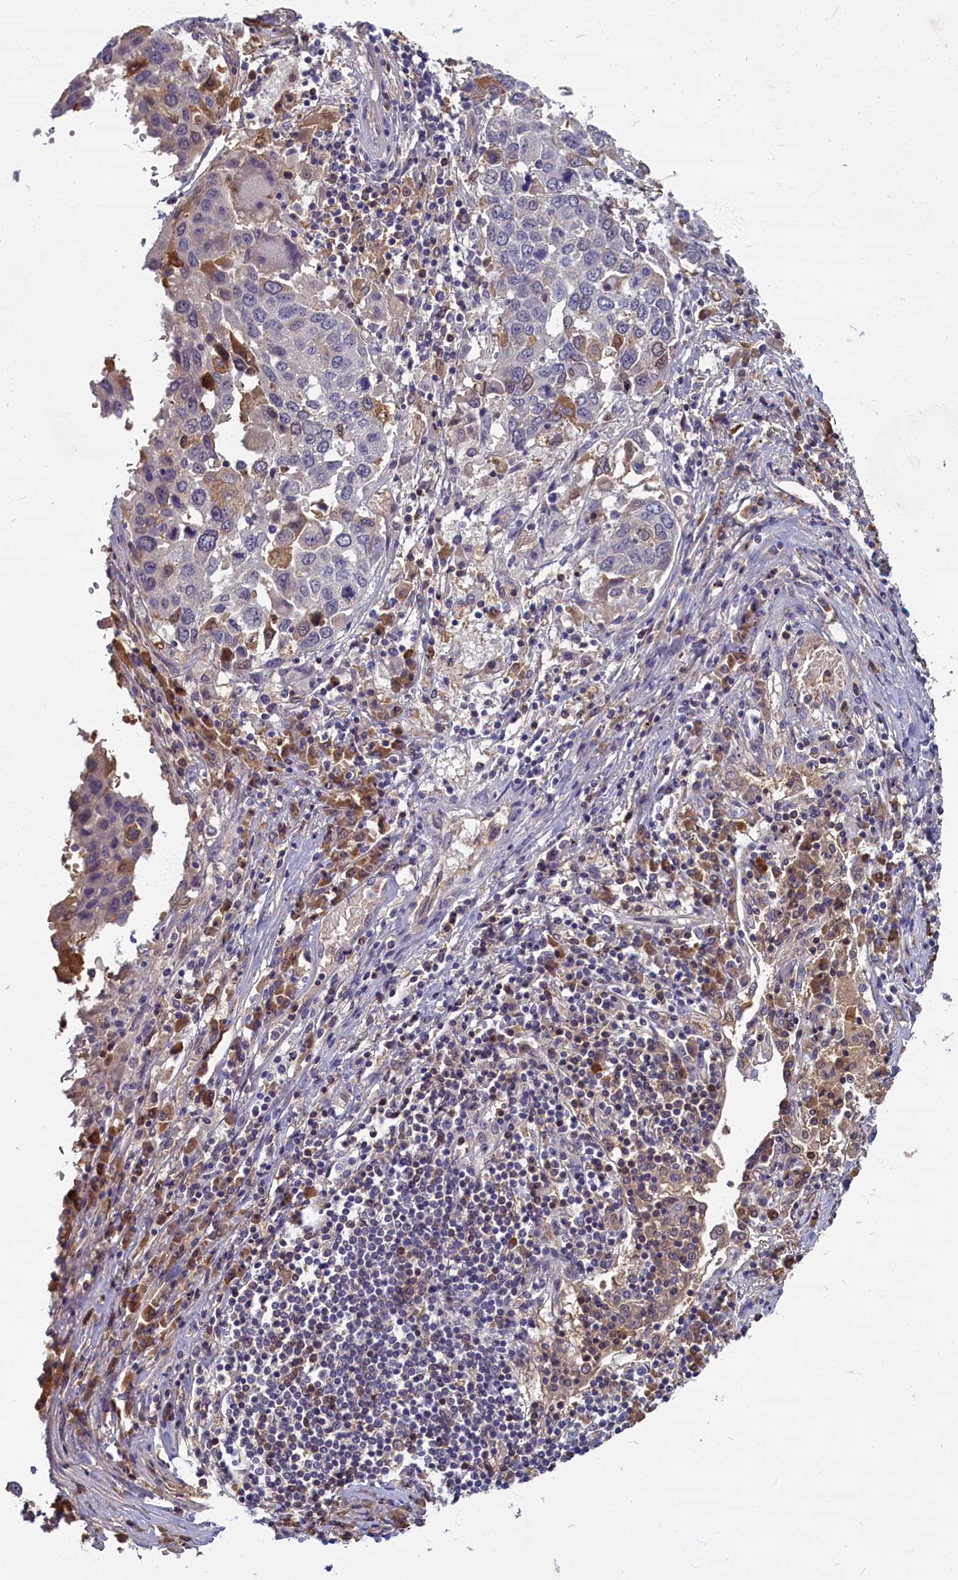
{"staining": {"intensity": "moderate", "quantity": "25%-75%", "location": "cytoplasmic/membranous"}, "tissue": "lung cancer", "cell_type": "Tumor cells", "image_type": "cancer", "snomed": [{"axis": "morphology", "description": "Squamous cell carcinoma, NOS"}, {"axis": "topography", "description": "Lung"}], "caption": "Moderate cytoplasmic/membranous expression is present in about 25%-75% of tumor cells in lung cancer (squamous cell carcinoma).", "gene": "SV2C", "patient": {"sex": "male", "age": 65}}